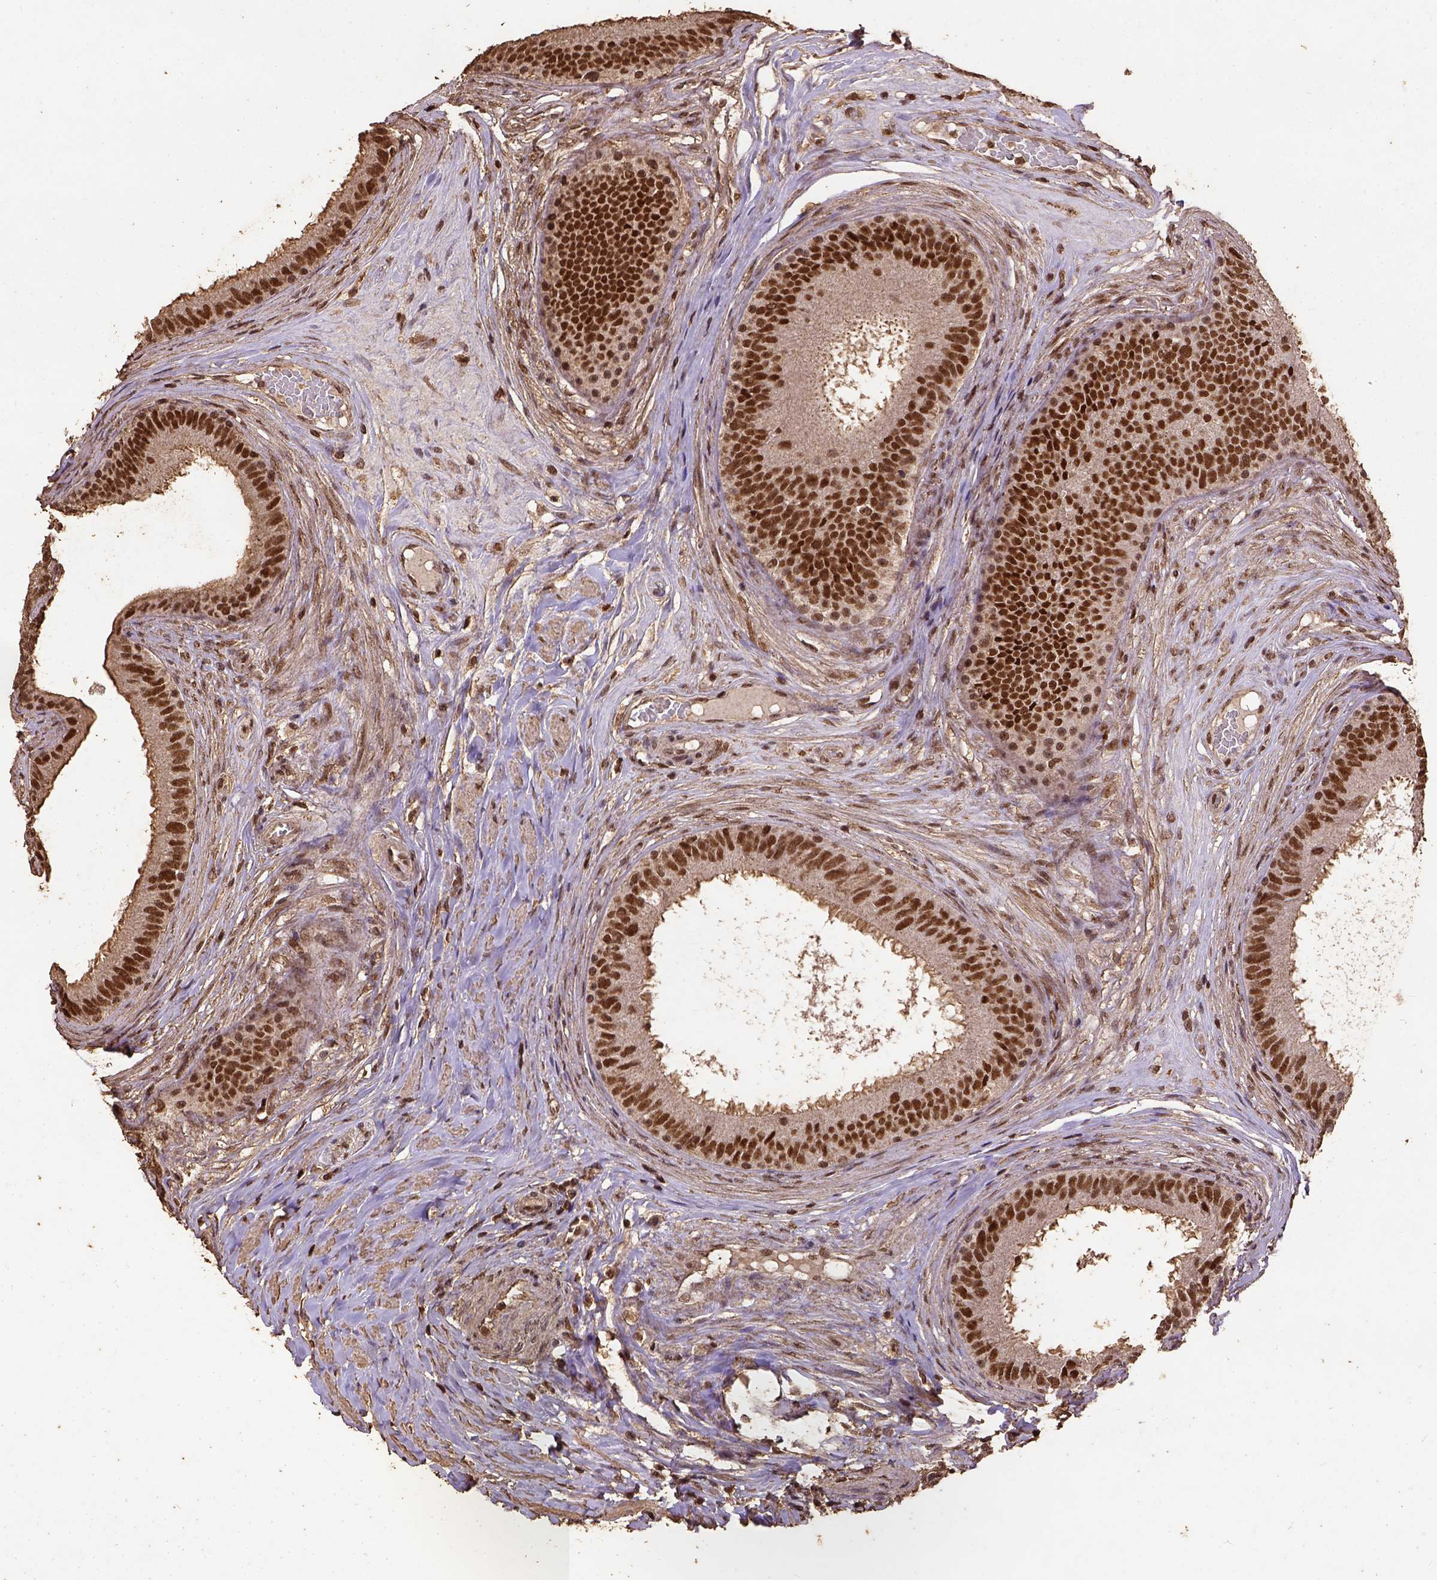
{"staining": {"intensity": "strong", "quantity": ">75%", "location": "nuclear"}, "tissue": "epididymis", "cell_type": "Glandular cells", "image_type": "normal", "snomed": [{"axis": "morphology", "description": "Normal tissue, NOS"}, {"axis": "topography", "description": "Epididymis"}], "caption": "Epididymis stained for a protein shows strong nuclear positivity in glandular cells. (DAB IHC, brown staining for protein, blue staining for nuclei).", "gene": "NACC1", "patient": {"sex": "male", "age": 59}}